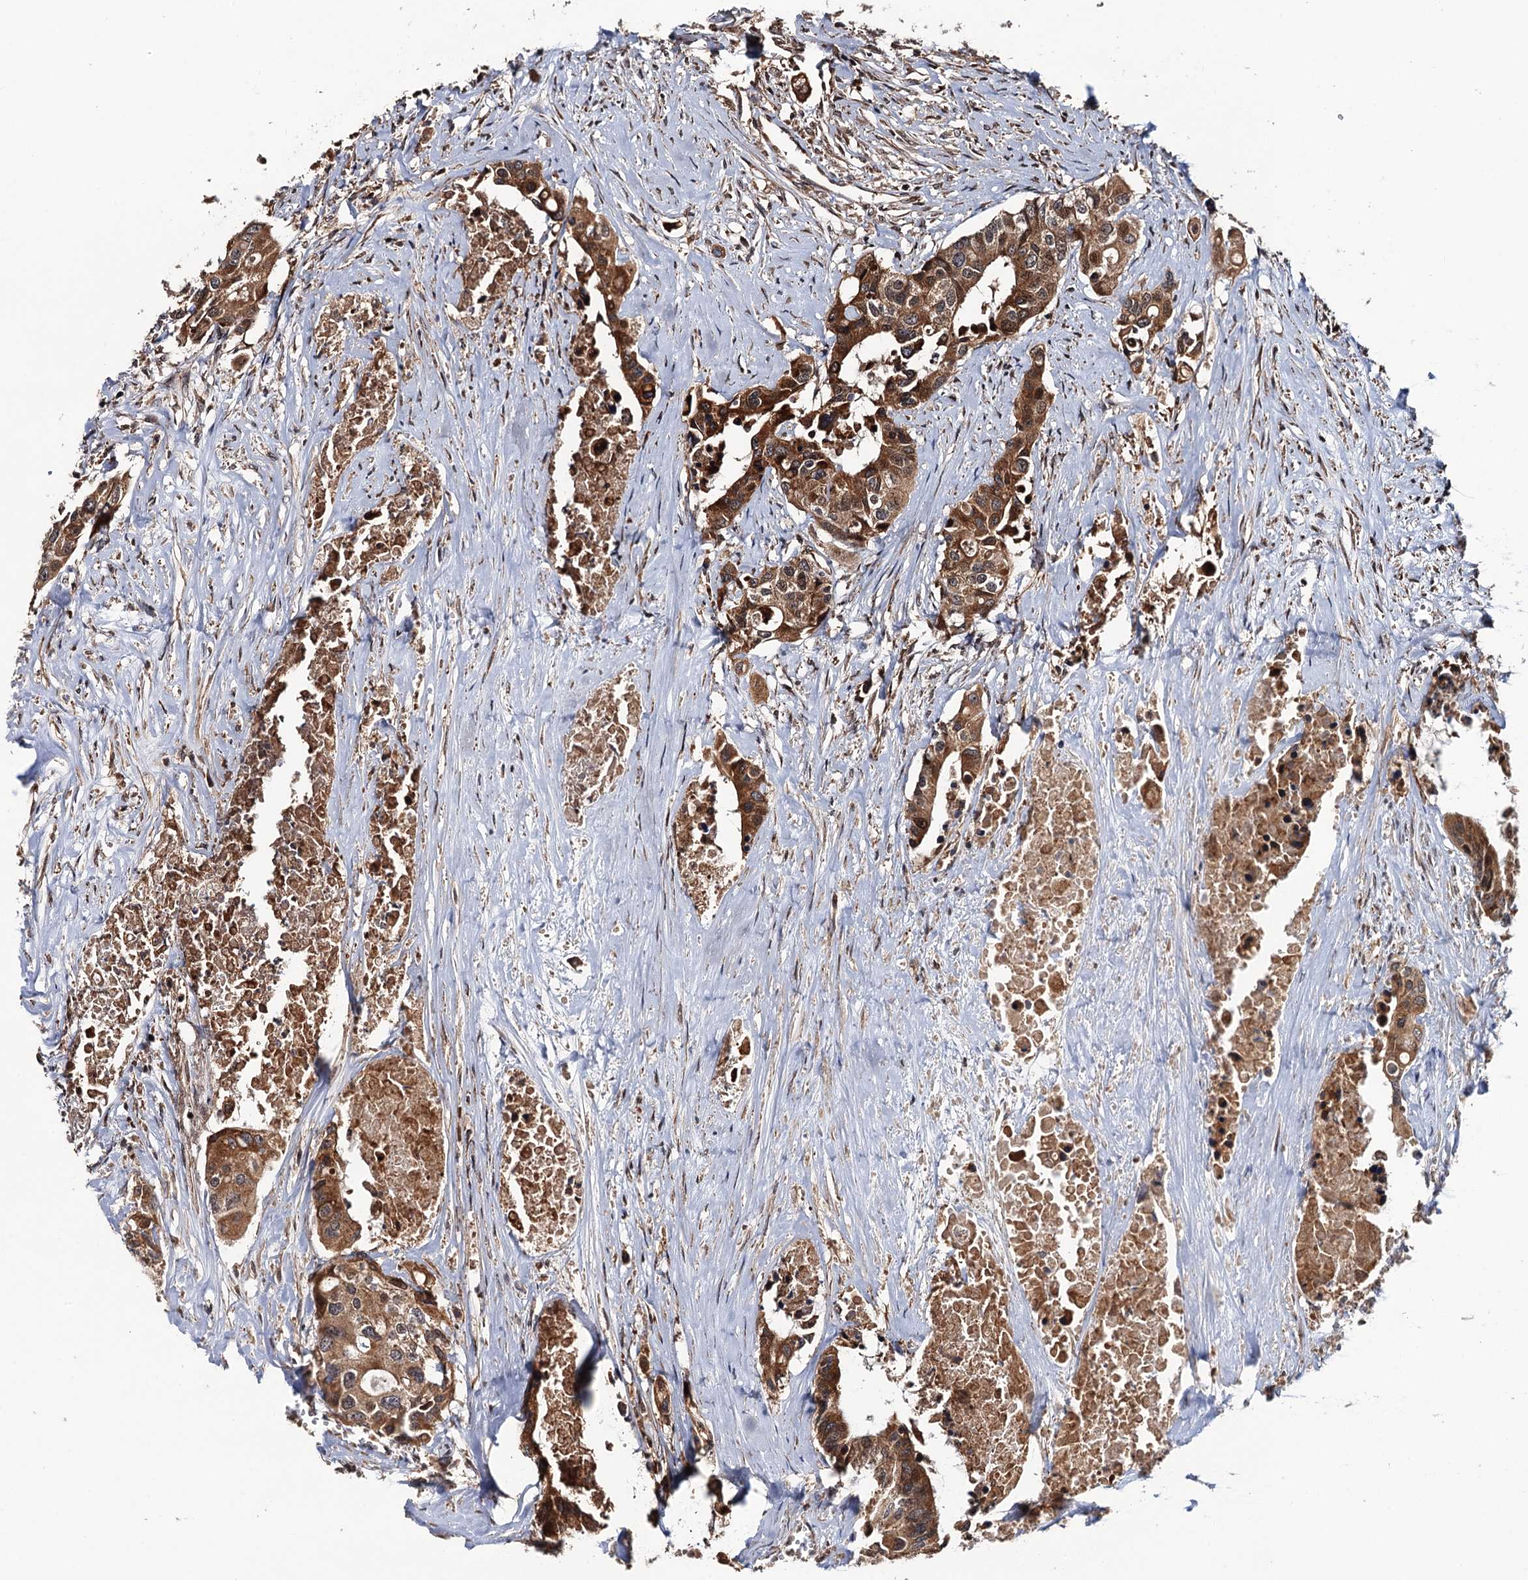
{"staining": {"intensity": "strong", "quantity": ">75%", "location": "cytoplasmic/membranous"}, "tissue": "colorectal cancer", "cell_type": "Tumor cells", "image_type": "cancer", "snomed": [{"axis": "morphology", "description": "Adenocarcinoma, NOS"}, {"axis": "topography", "description": "Colon"}], "caption": "High-magnification brightfield microscopy of adenocarcinoma (colorectal) stained with DAB (3,3'-diaminobenzidine) (brown) and counterstained with hematoxylin (blue). tumor cells exhibit strong cytoplasmic/membranous staining is seen in approximately>75% of cells. The protein of interest is shown in brown color, while the nuclei are stained blue.", "gene": "FSIP1", "patient": {"sex": "male", "age": 77}}